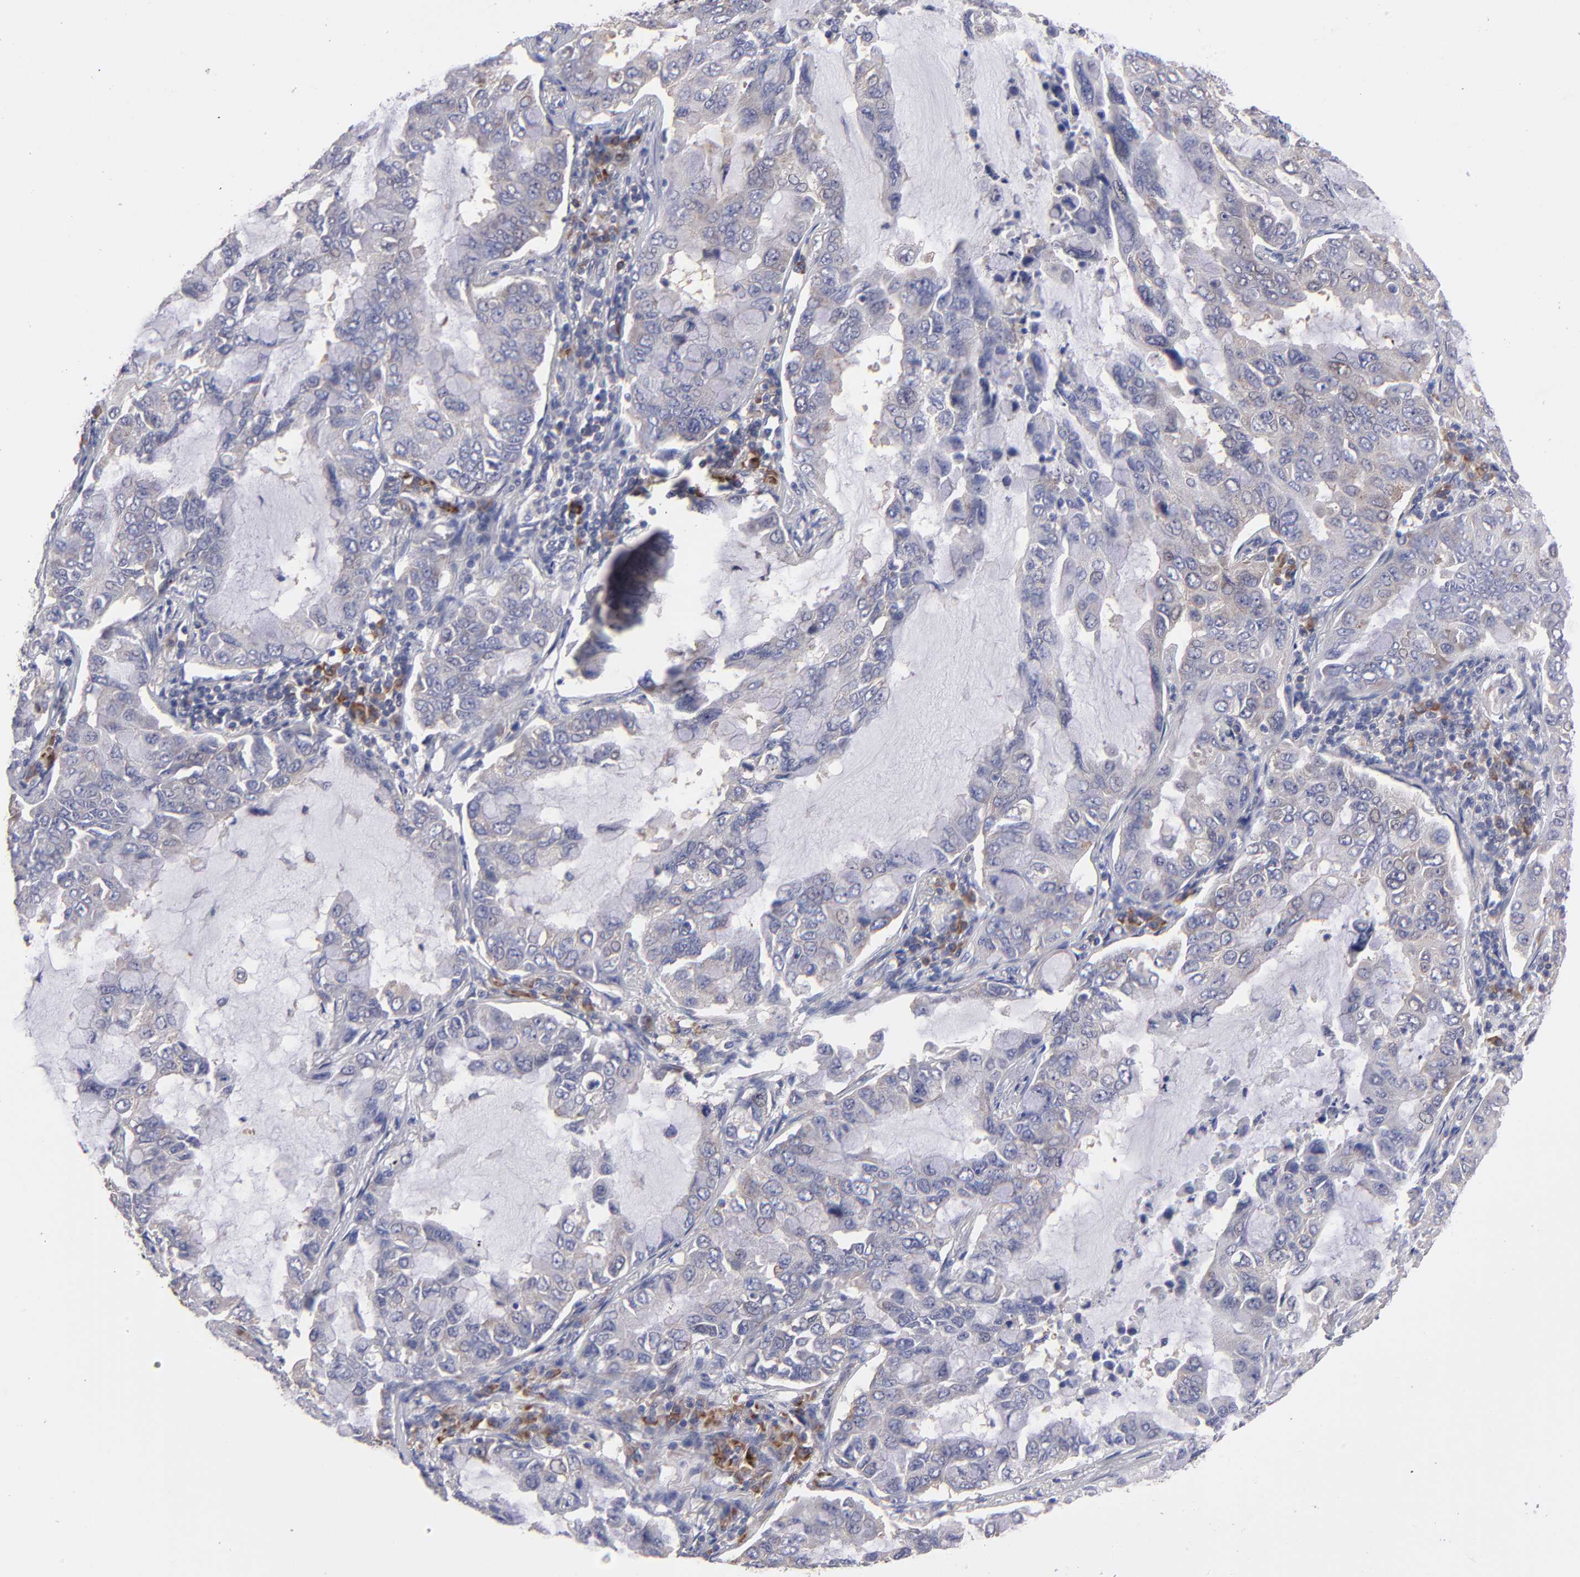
{"staining": {"intensity": "weak", "quantity": "25%-75%", "location": "cytoplasmic/membranous"}, "tissue": "lung cancer", "cell_type": "Tumor cells", "image_type": "cancer", "snomed": [{"axis": "morphology", "description": "Adenocarcinoma, NOS"}, {"axis": "topography", "description": "Lung"}], "caption": "Lung adenocarcinoma was stained to show a protein in brown. There is low levels of weak cytoplasmic/membranous expression in about 25%-75% of tumor cells. (DAB (3,3'-diaminobenzidine) IHC with brightfield microscopy, high magnification).", "gene": "EIF3L", "patient": {"sex": "male", "age": 64}}